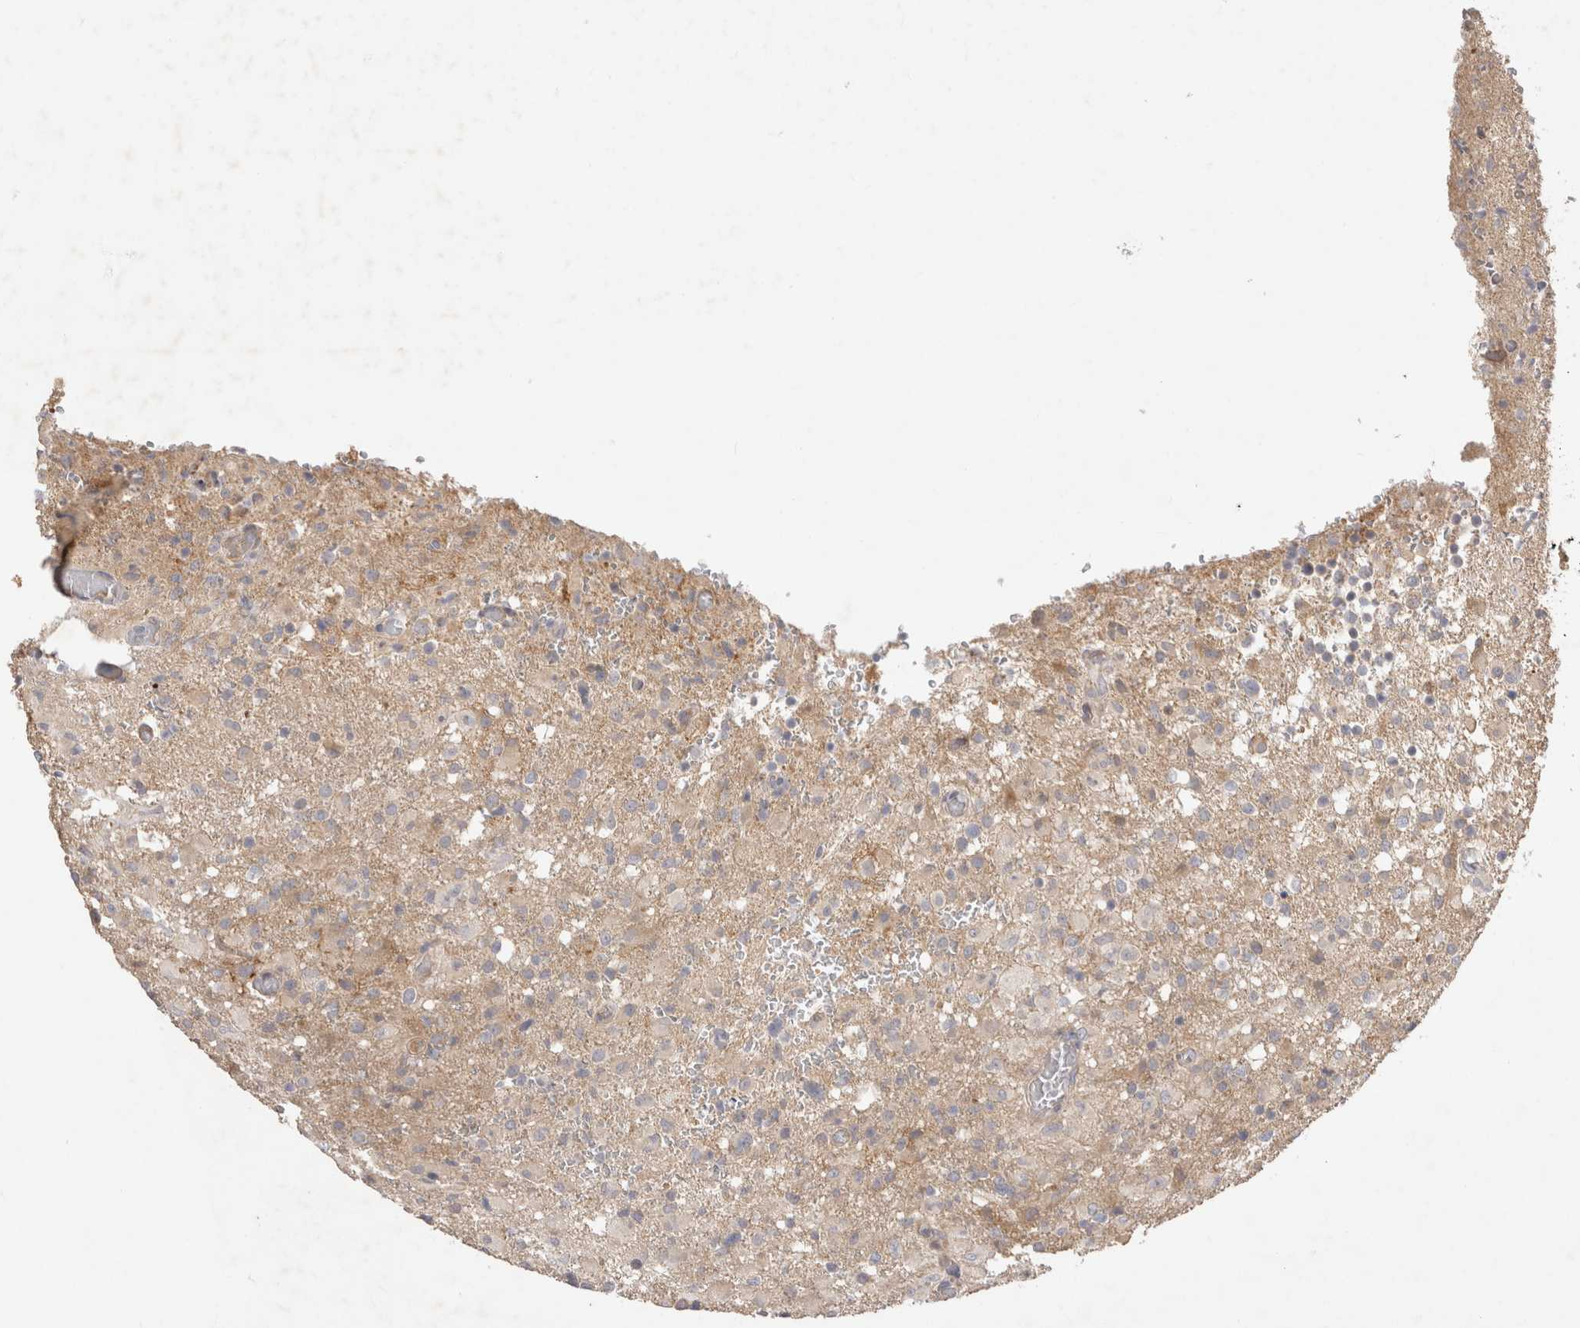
{"staining": {"intensity": "weak", "quantity": "<25%", "location": "cytoplasmic/membranous"}, "tissue": "glioma", "cell_type": "Tumor cells", "image_type": "cancer", "snomed": [{"axis": "morphology", "description": "Glioma, malignant, High grade"}, {"axis": "topography", "description": "Brain"}], "caption": "High magnification brightfield microscopy of glioma stained with DAB (3,3'-diaminobenzidine) (brown) and counterstained with hematoxylin (blue): tumor cells show no significant positivity.", "gene": "PPP1R42", "patient": {"sex": "female", "age": 57}}